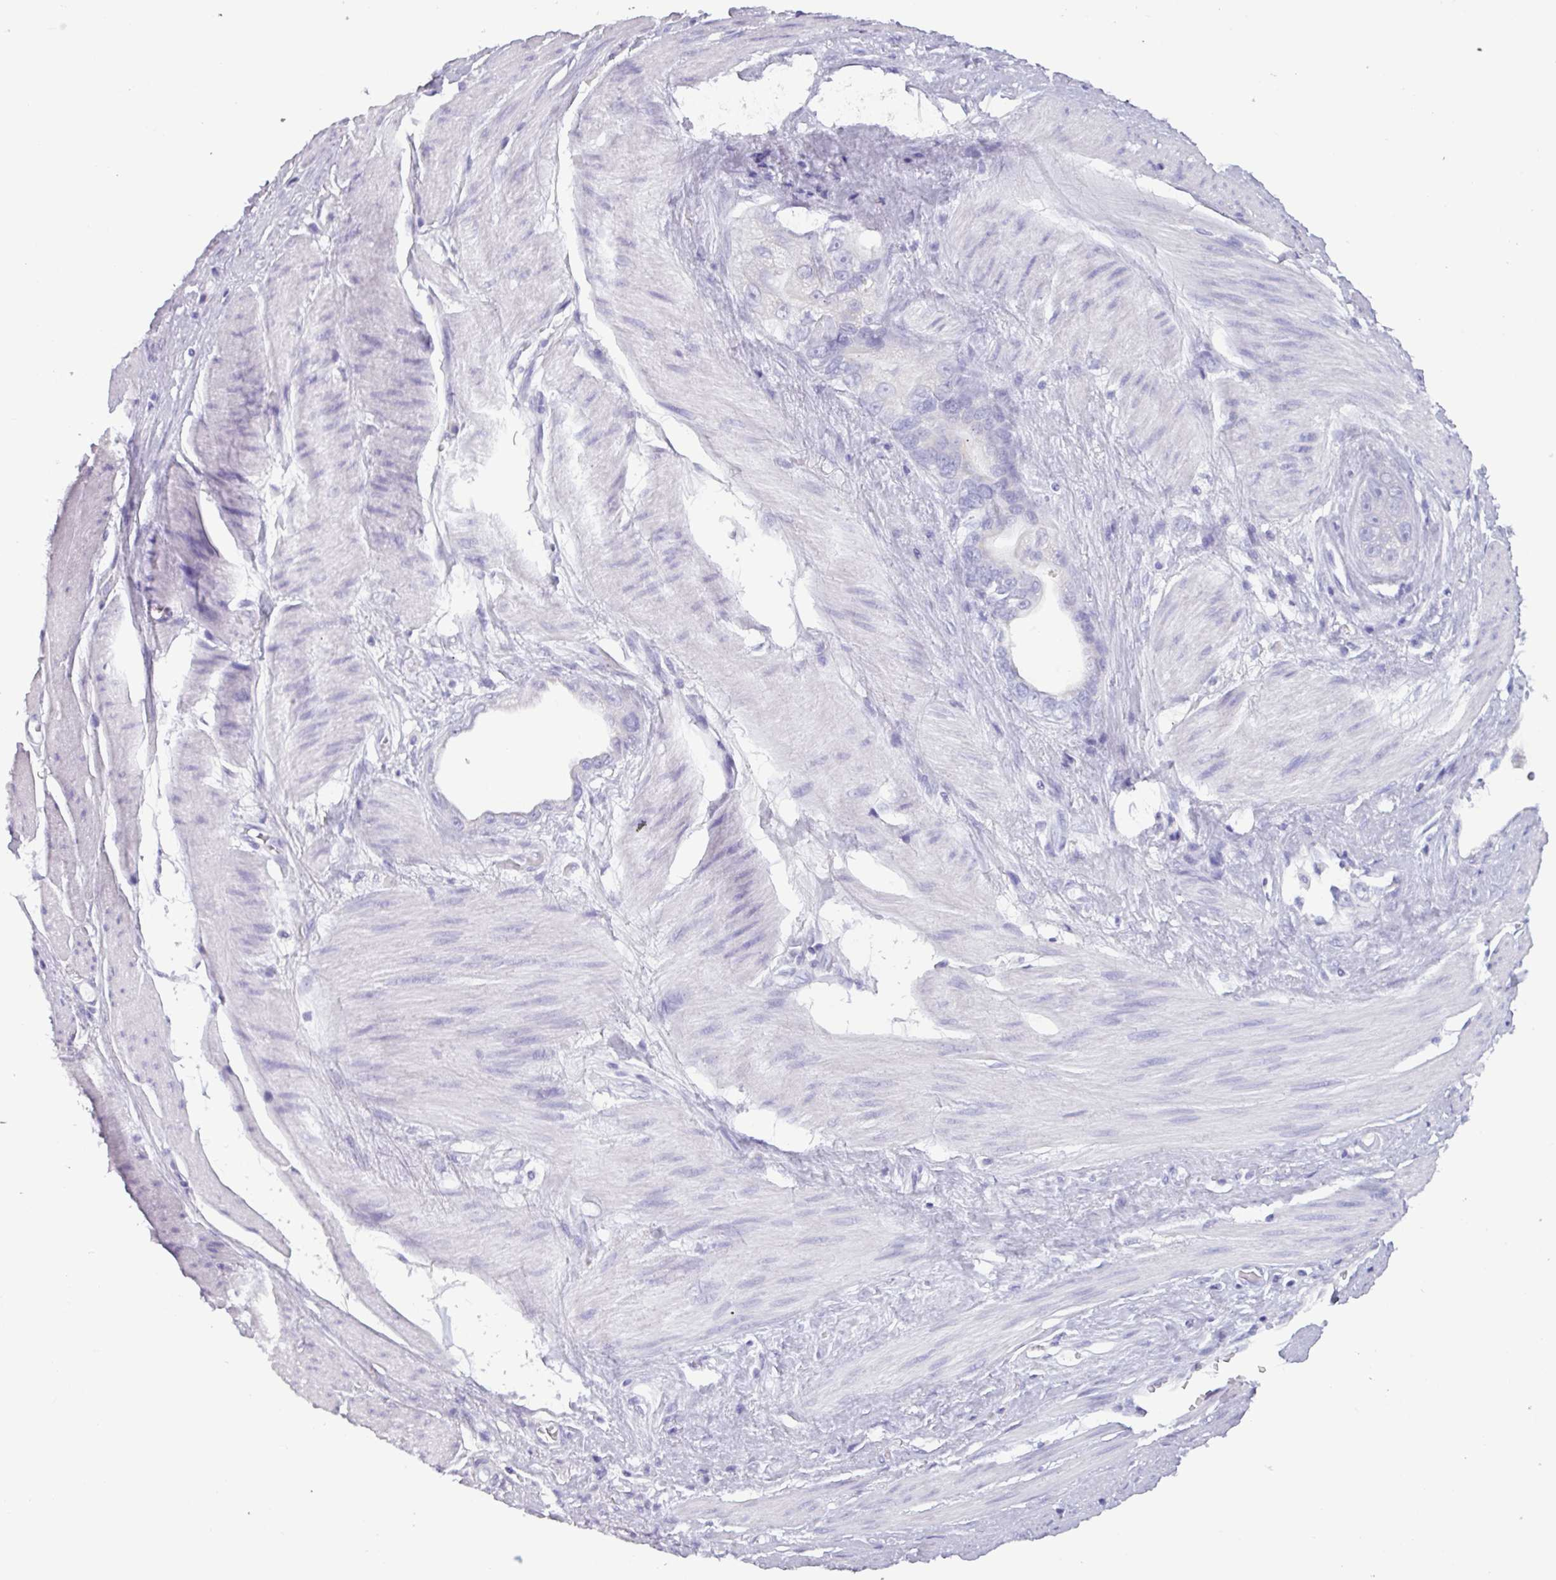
{"staining": {"intensity": "negative", "quantity": "none", "location": "none"}, "tissue": "stomach cancer", "cell_type": "Tumor cells", "image_type": "cancer", "snomed": [{"axis": "morphology", "description": "Adenocarcinoma, NOS"}, {"axis": "topography", "description": "Stomach"}], "caption": "IHC of adenocarcinoma (stomach) demonstrates no staining in tumor cells.", "gene": "CAMK1", "patient": {"sex": "male", "age": 55}}